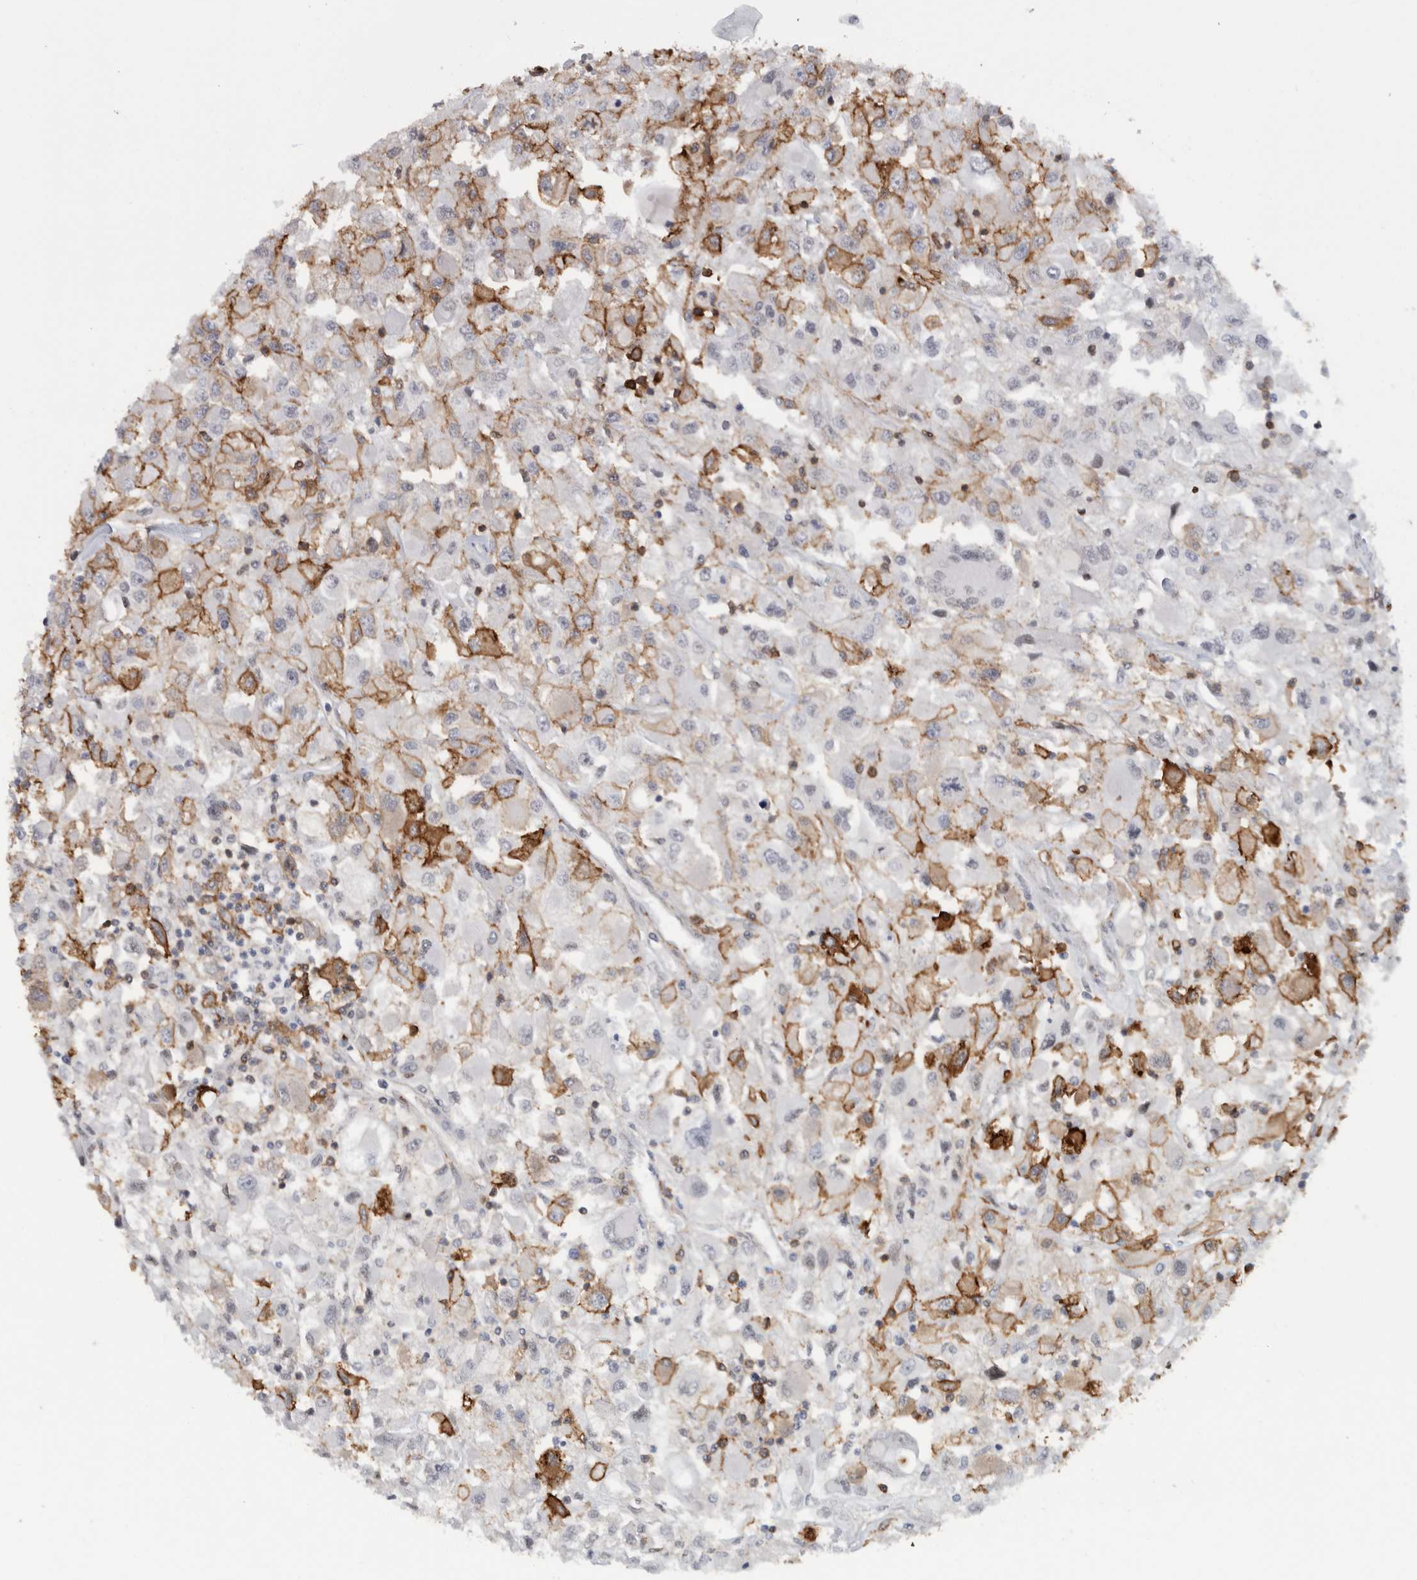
{"staining": {"intensity": "strong", "quantity": "25%-75%", "location": "cytoplasmic/membranous"}, "tissue": "renal cancer", "cell_type": "Tumor cells", "image_type": "cancer", "snomed": [{"axis": "morphology", "description": "Adenocarcinoma, NOS"}, {"axis": "topography", "description": "Kidney"}], "caption": "Brown immunohistochemical staining in human adenocarcinoma (renal) exhibits strong cytoplasmic/membranous staining in approximately 25%-75% of tumor cells.", "gene": "AHNAK", "patient": {"sex": "female", "age": 52}}